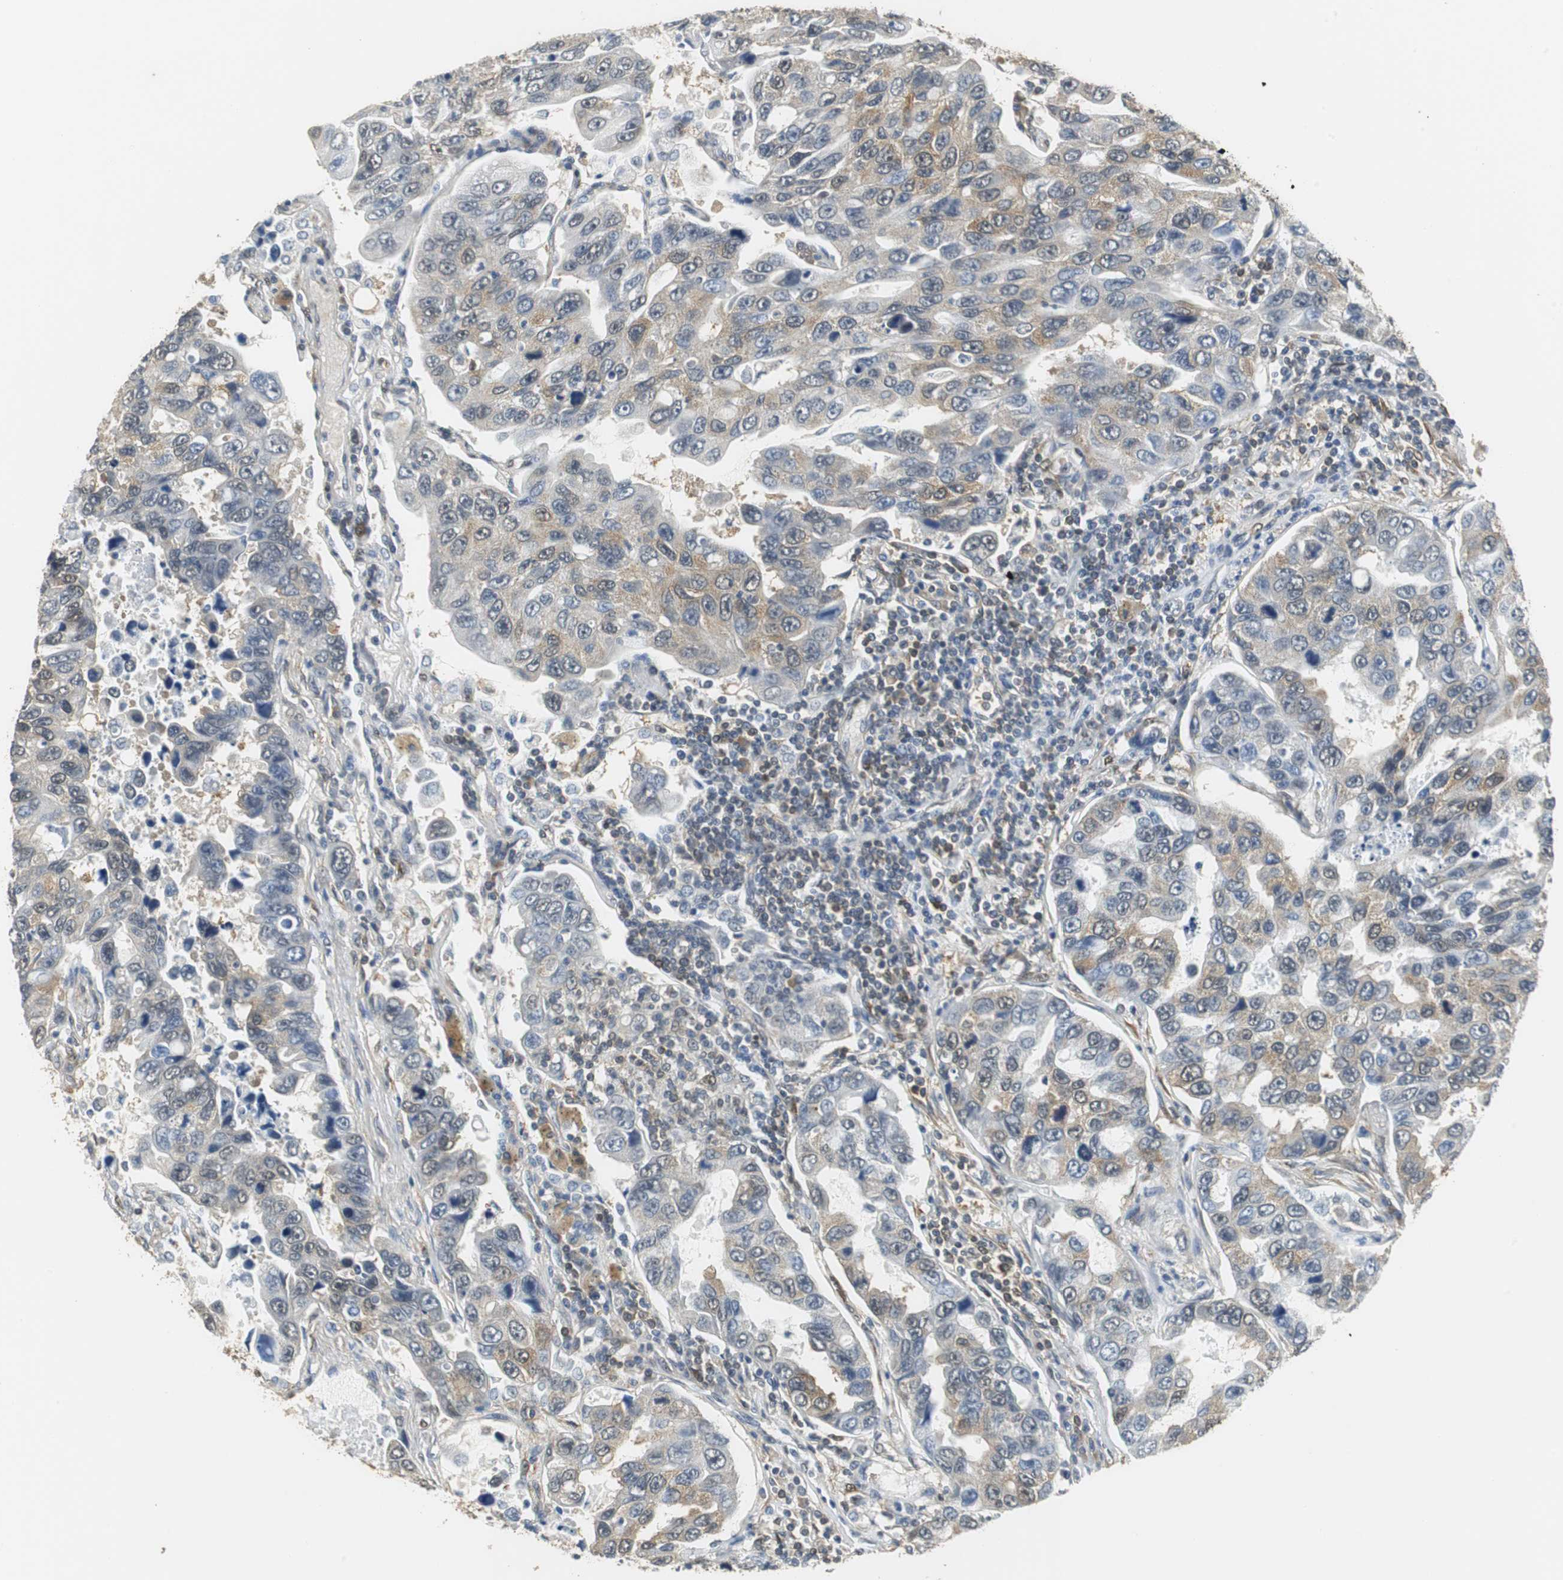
{"staining": {"intensity": "moderate", "quantity": "25%-75%", "location": "cytoplasmic/membranous"}, "tissue": "lung cancer", "cell_type": "Tumor cells", "image_type": "cancer", "snomed": [{"axis": "morphology", "description": "Adenocarcinoma, NOS"}, {"axis": "topography", "description": "Lung"}], "caption": "Immunohistochemical staining of human lung cancer demonstrates medium levels of moderate cytoplasmic/membranous protein positivity in approximately 25%-75% of tumor cells. (DAB = brown stain, brightfield microscopy at high magnification).", "gene": "UBQLN2", "patient": {"sex": "male", "age": 64}}